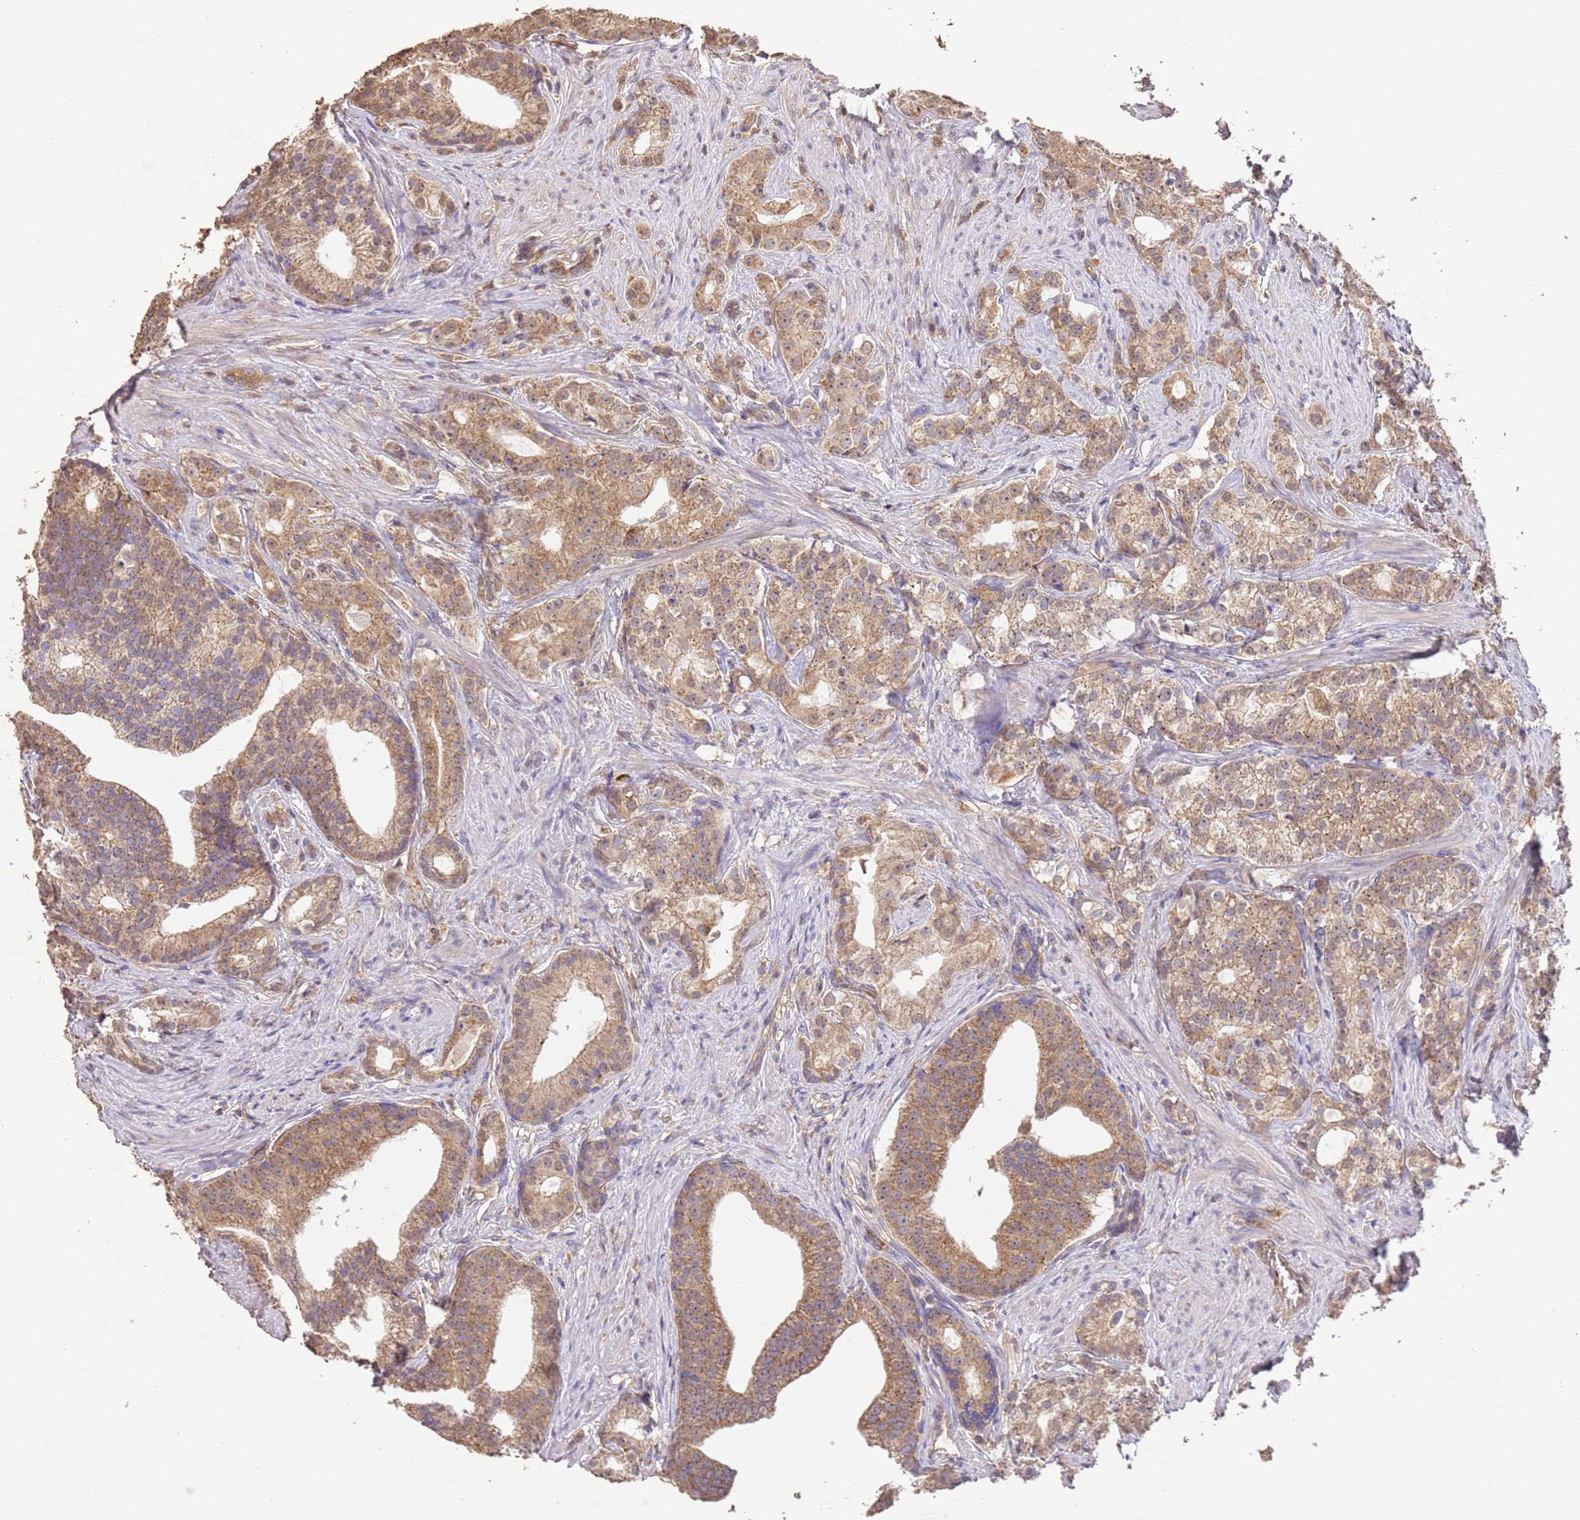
{"staining": {"intensity": "moderate", "quantity": ">75%", "location": "cytoplasmic/membranous"}, "tissue": "prostate cancer", "cell_type": "Tumor cells", "image_type": "cancer", "snomed": [{"axis": "morphology", "description": "Adenocarcinoma, Low grade"}, {"axis": "topography", "description": "Prostate"}], "caption": "This histopathology image exhibits prostate cancer (adenocarcinoma (low-grade)) stained with IHC to label a protein in brown. The cytoplasmic/membranous of tumor cells show moderate positivity for the protein. Nuclei are counter-stained blue.", "gene": "NPHP1", "patient": {"sex": "male", "age": 71}}